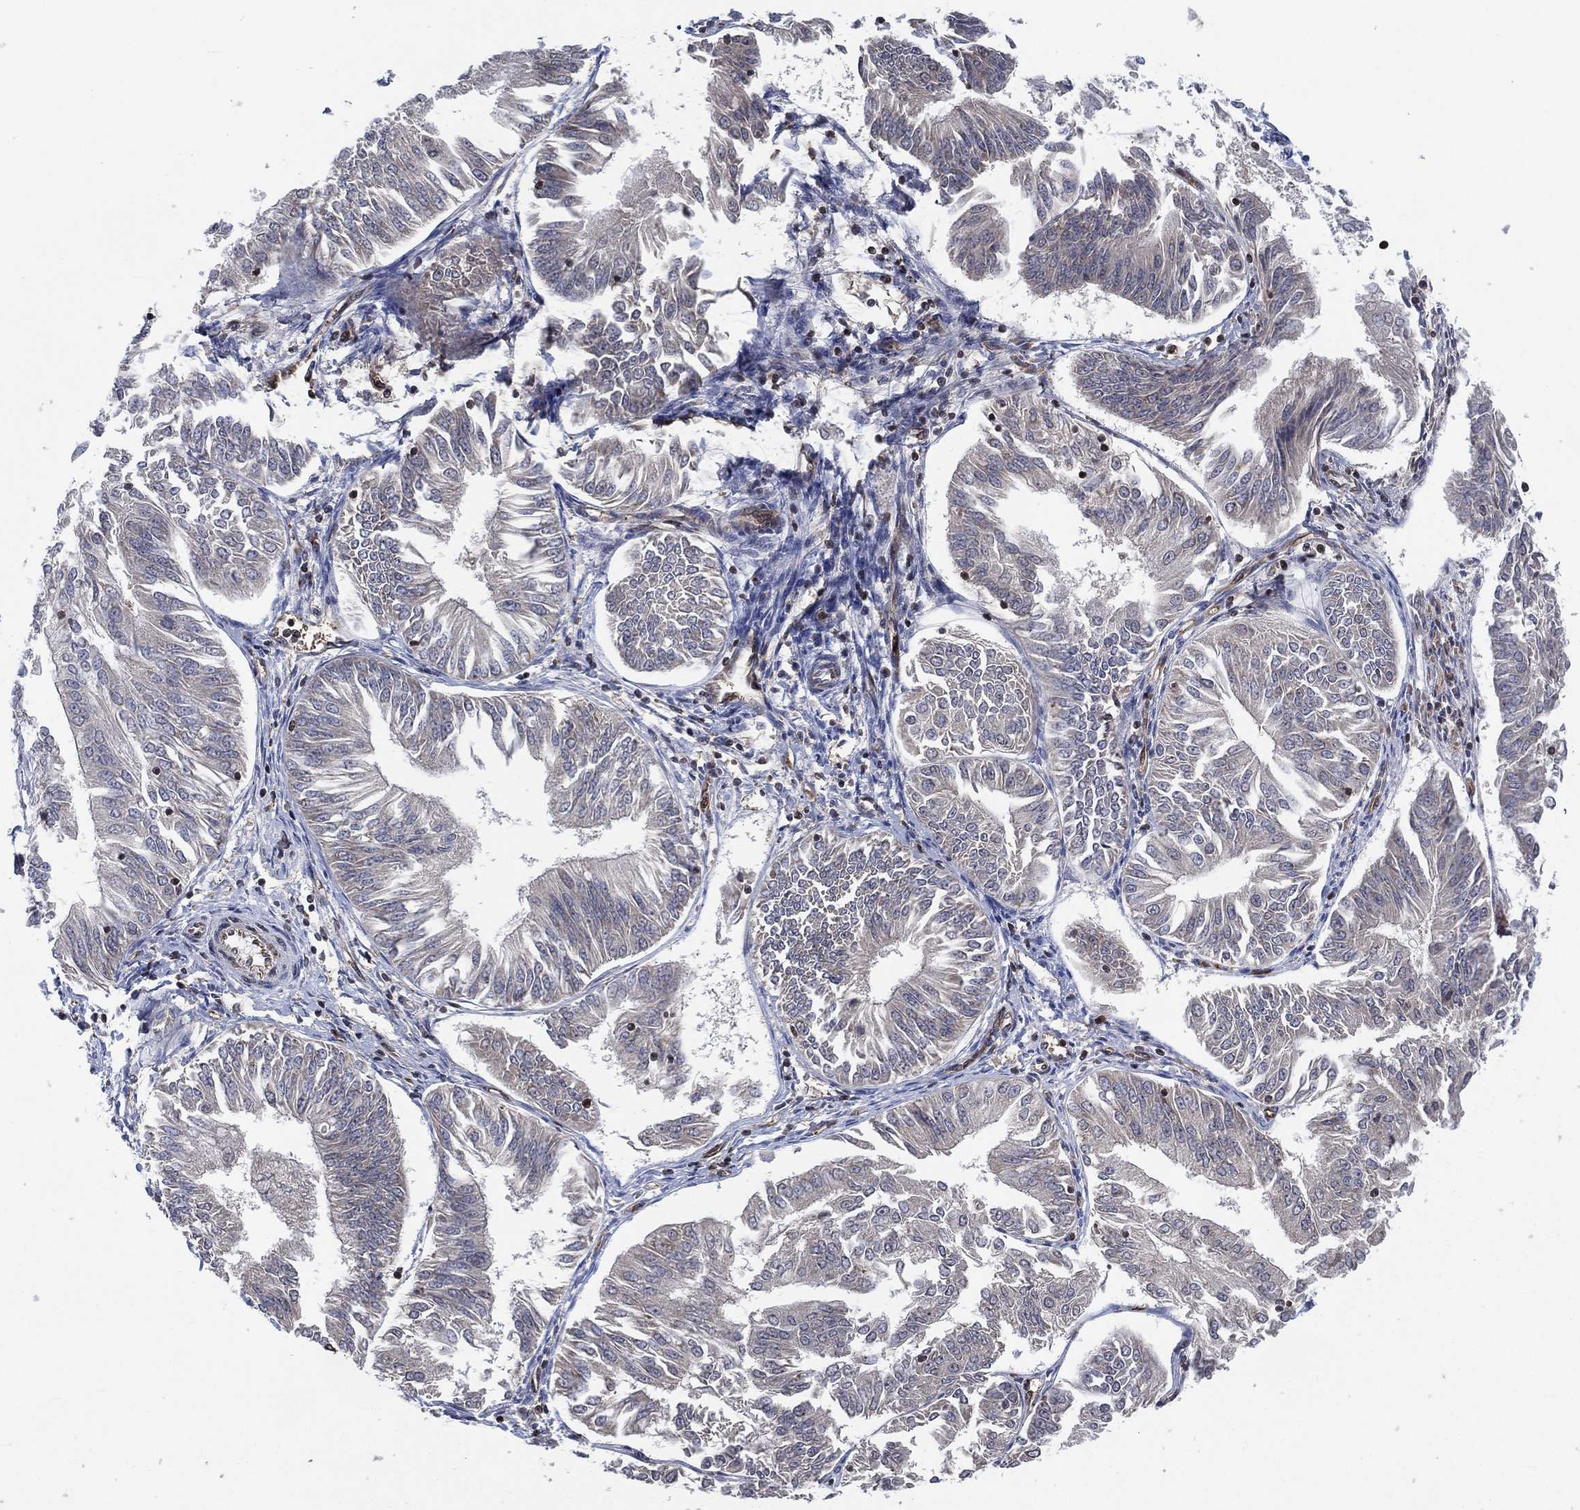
{"staining": {"intensity": "negative", "quantity": "none", "location": "none"}, "tissue": "endometrial cancer", "cell_type": "Tumor cells", "image_type": "cancer", "snomed": [{"axis": "morphology", "description": "Adenocarcinoma, NOS"}, {"axis": "topography", "description": "Endometrium"}], "caption": "Protein analysis of adenocarcinoma (endometrial) shows no significant staining in tumor cells.", "gene": "TMCO1", "patient": {"sex": "female", "age": 58}}